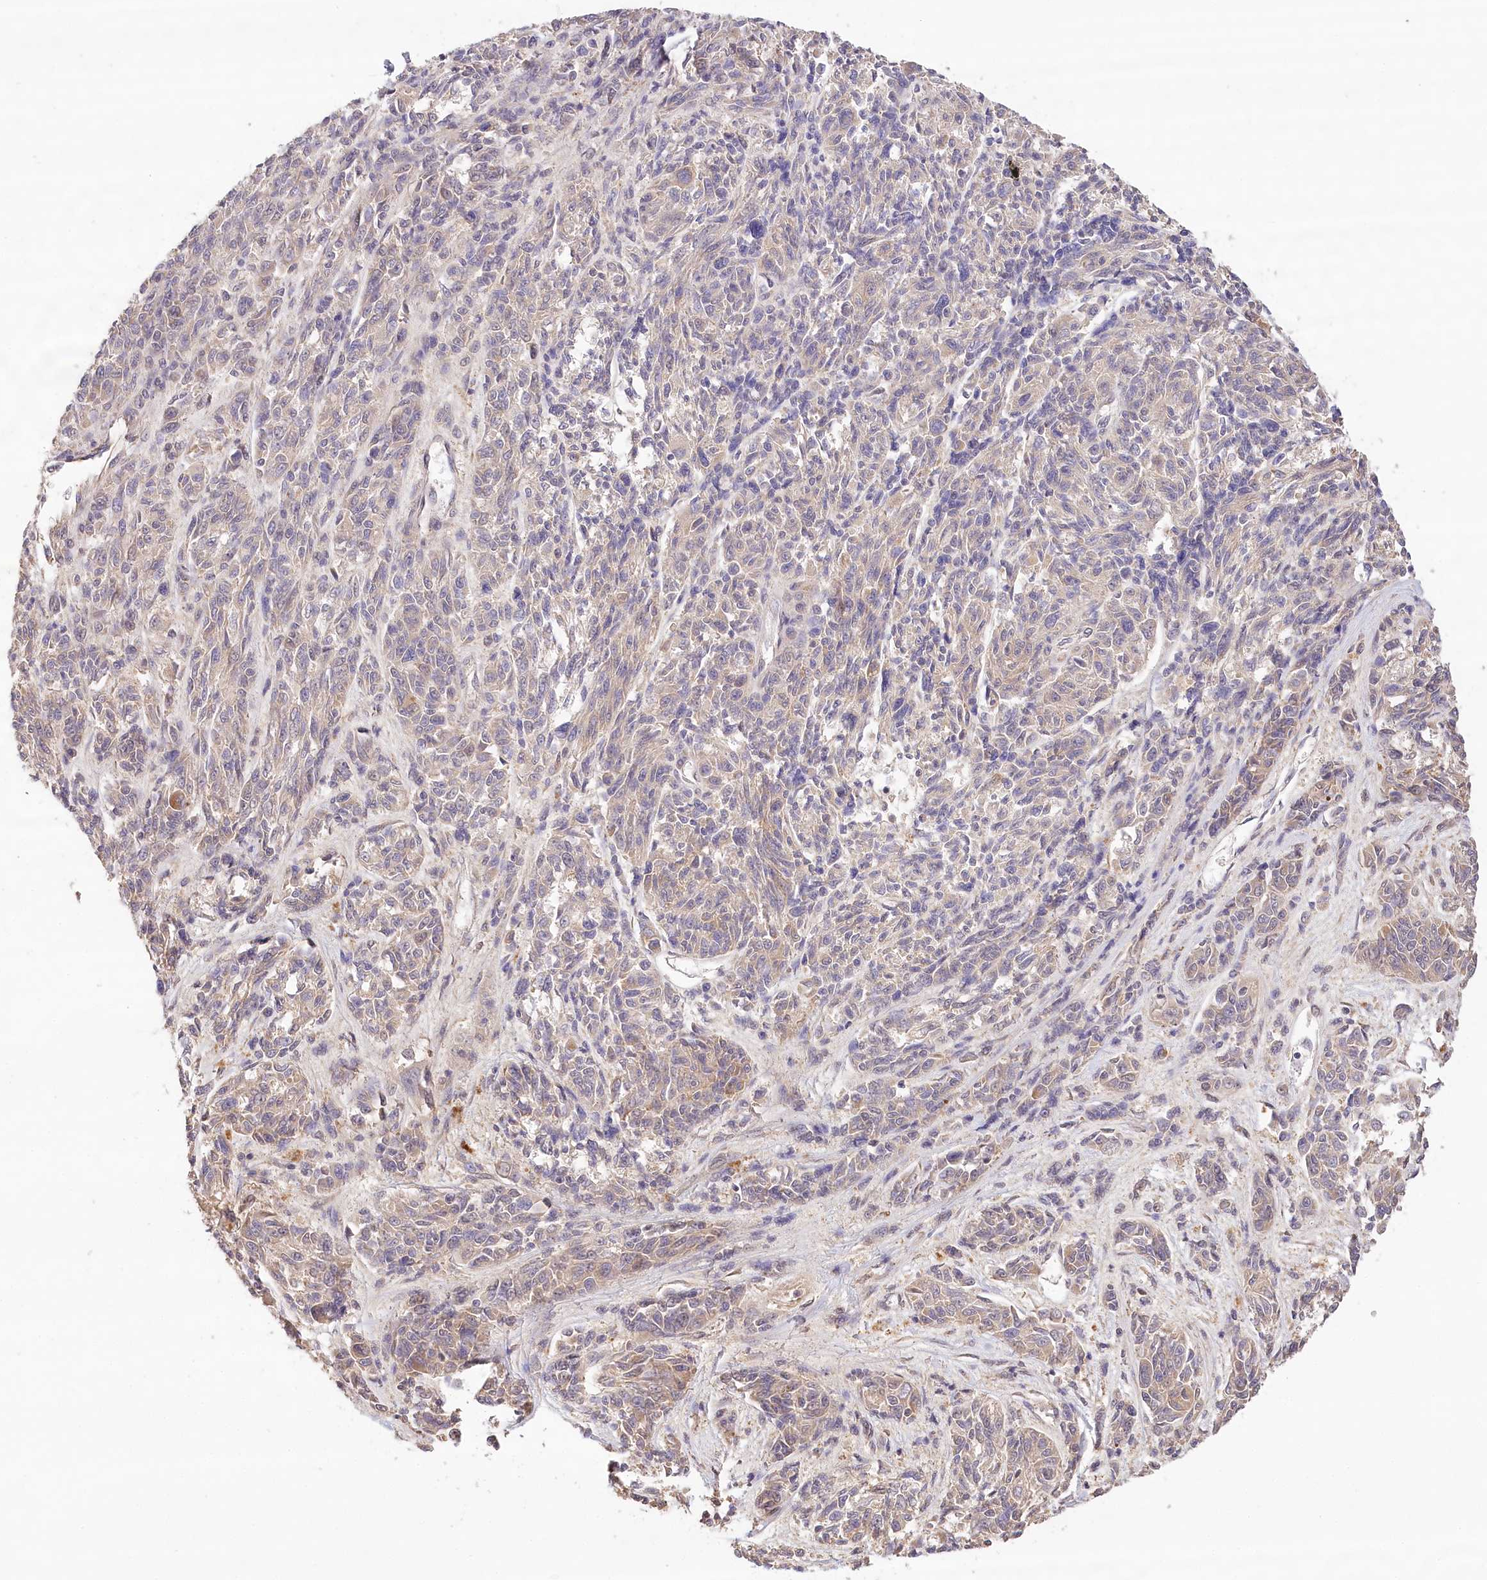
{"staining": {"intensity": "negative", "quantity": "none", "location": "none"}, "tissue": "melanoma", "cell_type": "Tumor cells", "image_type": "cancer", "snomed": [{"axis": "morphology", "description": "Malignant melanoma, NOS"}, {"axis": "topography", "description": "Skin"}], "caption": "Tumor cells are negative for protein expression in human melanoma.", "gene": "LSS", "patient": {"sex": "male", "age": 53}}